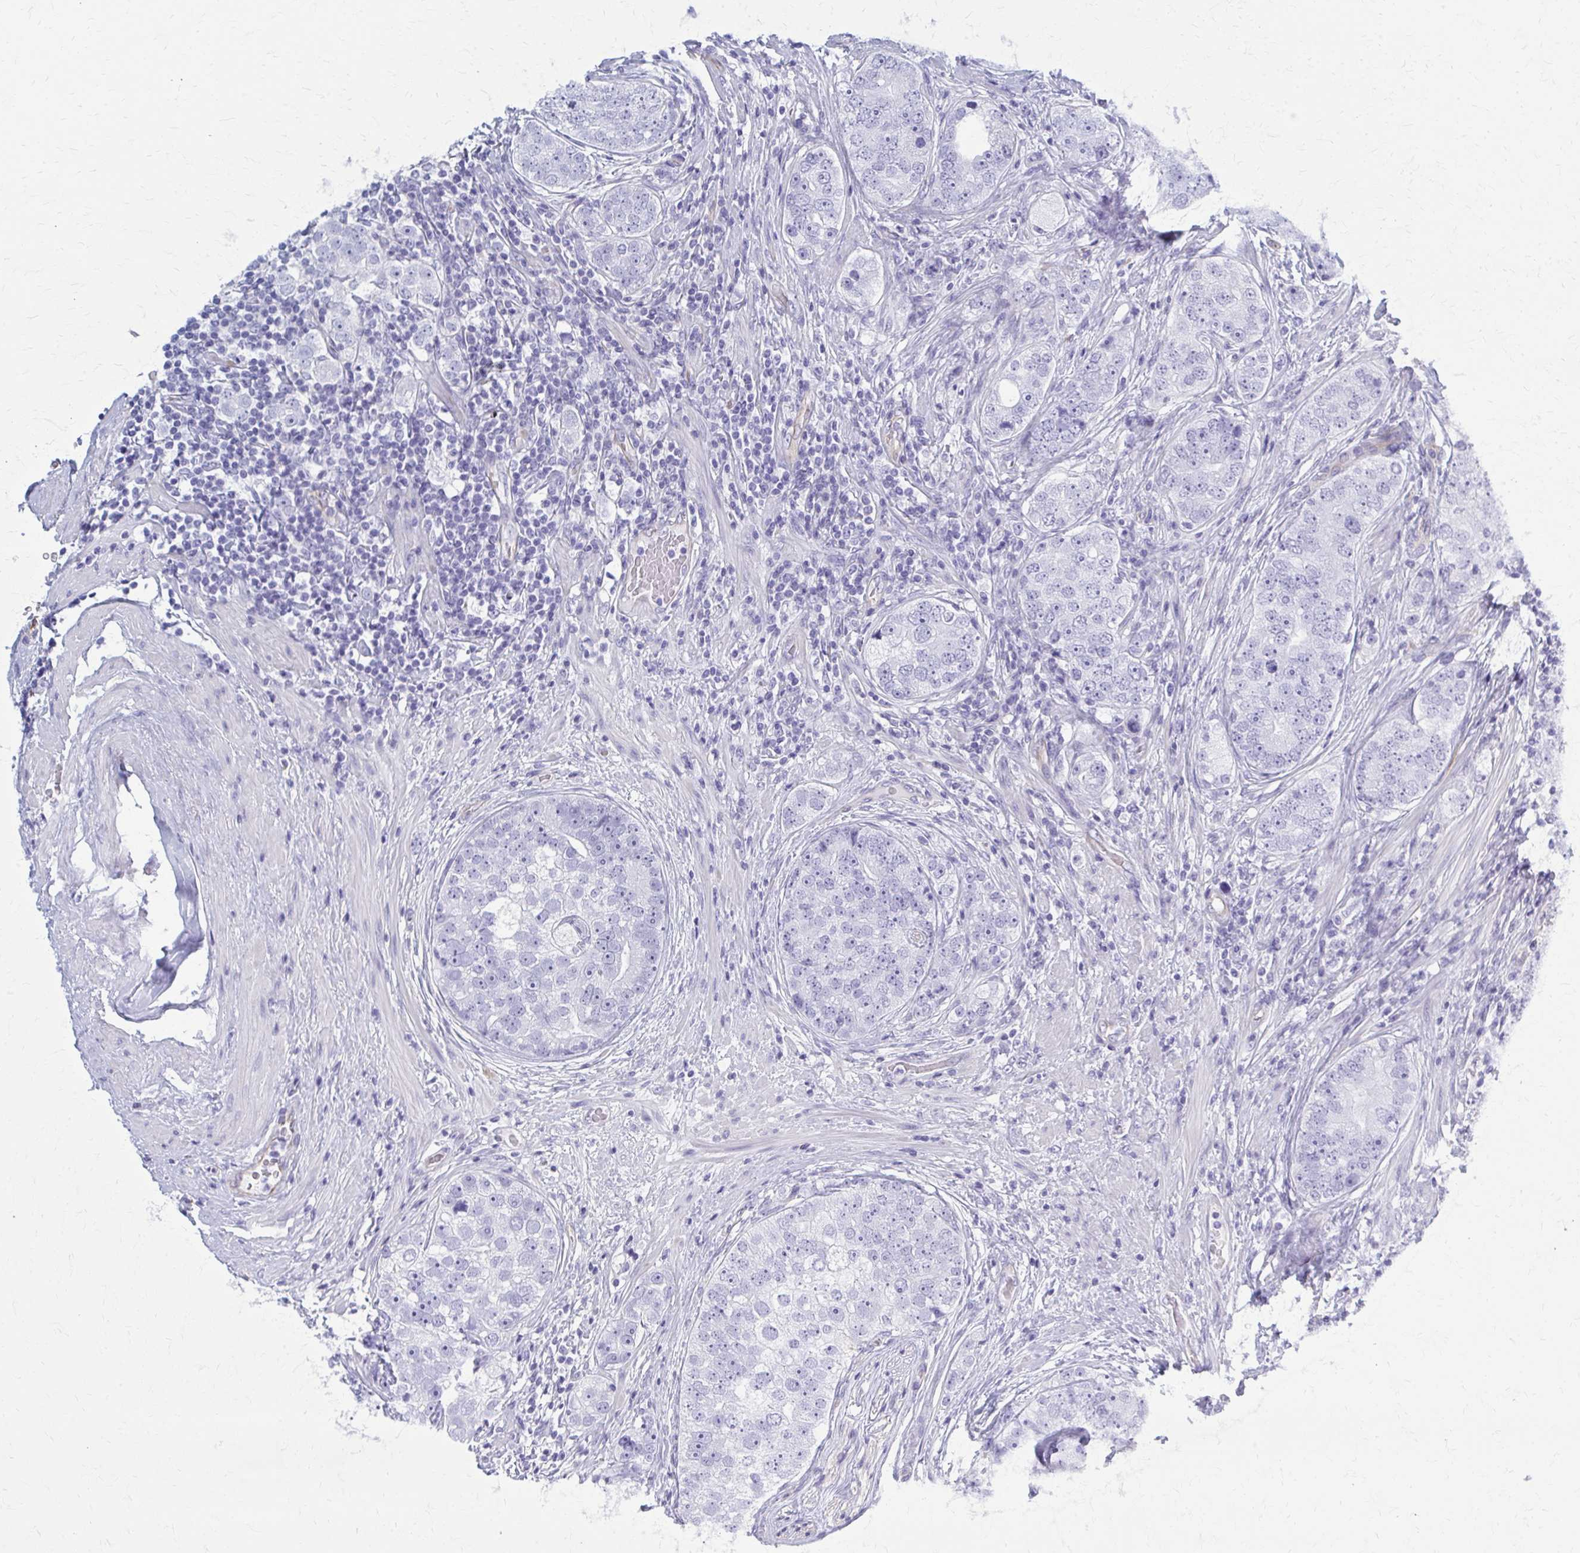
{"staining": {"intensity": "negative", "quantity": "none", "location": "none"}, "tissue": "prostate cancer", "cell_type": "Tumor cells", "image_type": "cancer", "snomed": [{"axis": "morphology", "description": "Adenocarcinoma, High grade"}, {"axis": "topography", "description": "Prostate"}], "caption": "Immunohistochemistry (IHC) of prostate high-grade adenocarcinoma demonstrates no expression in tumor cells. (Brightfield microscopy of DAB (3,3'-diaminobenzidine) IHC at high magnification).", "gene": "GFAP", "patient": {"sex": "male", "age": 60}}